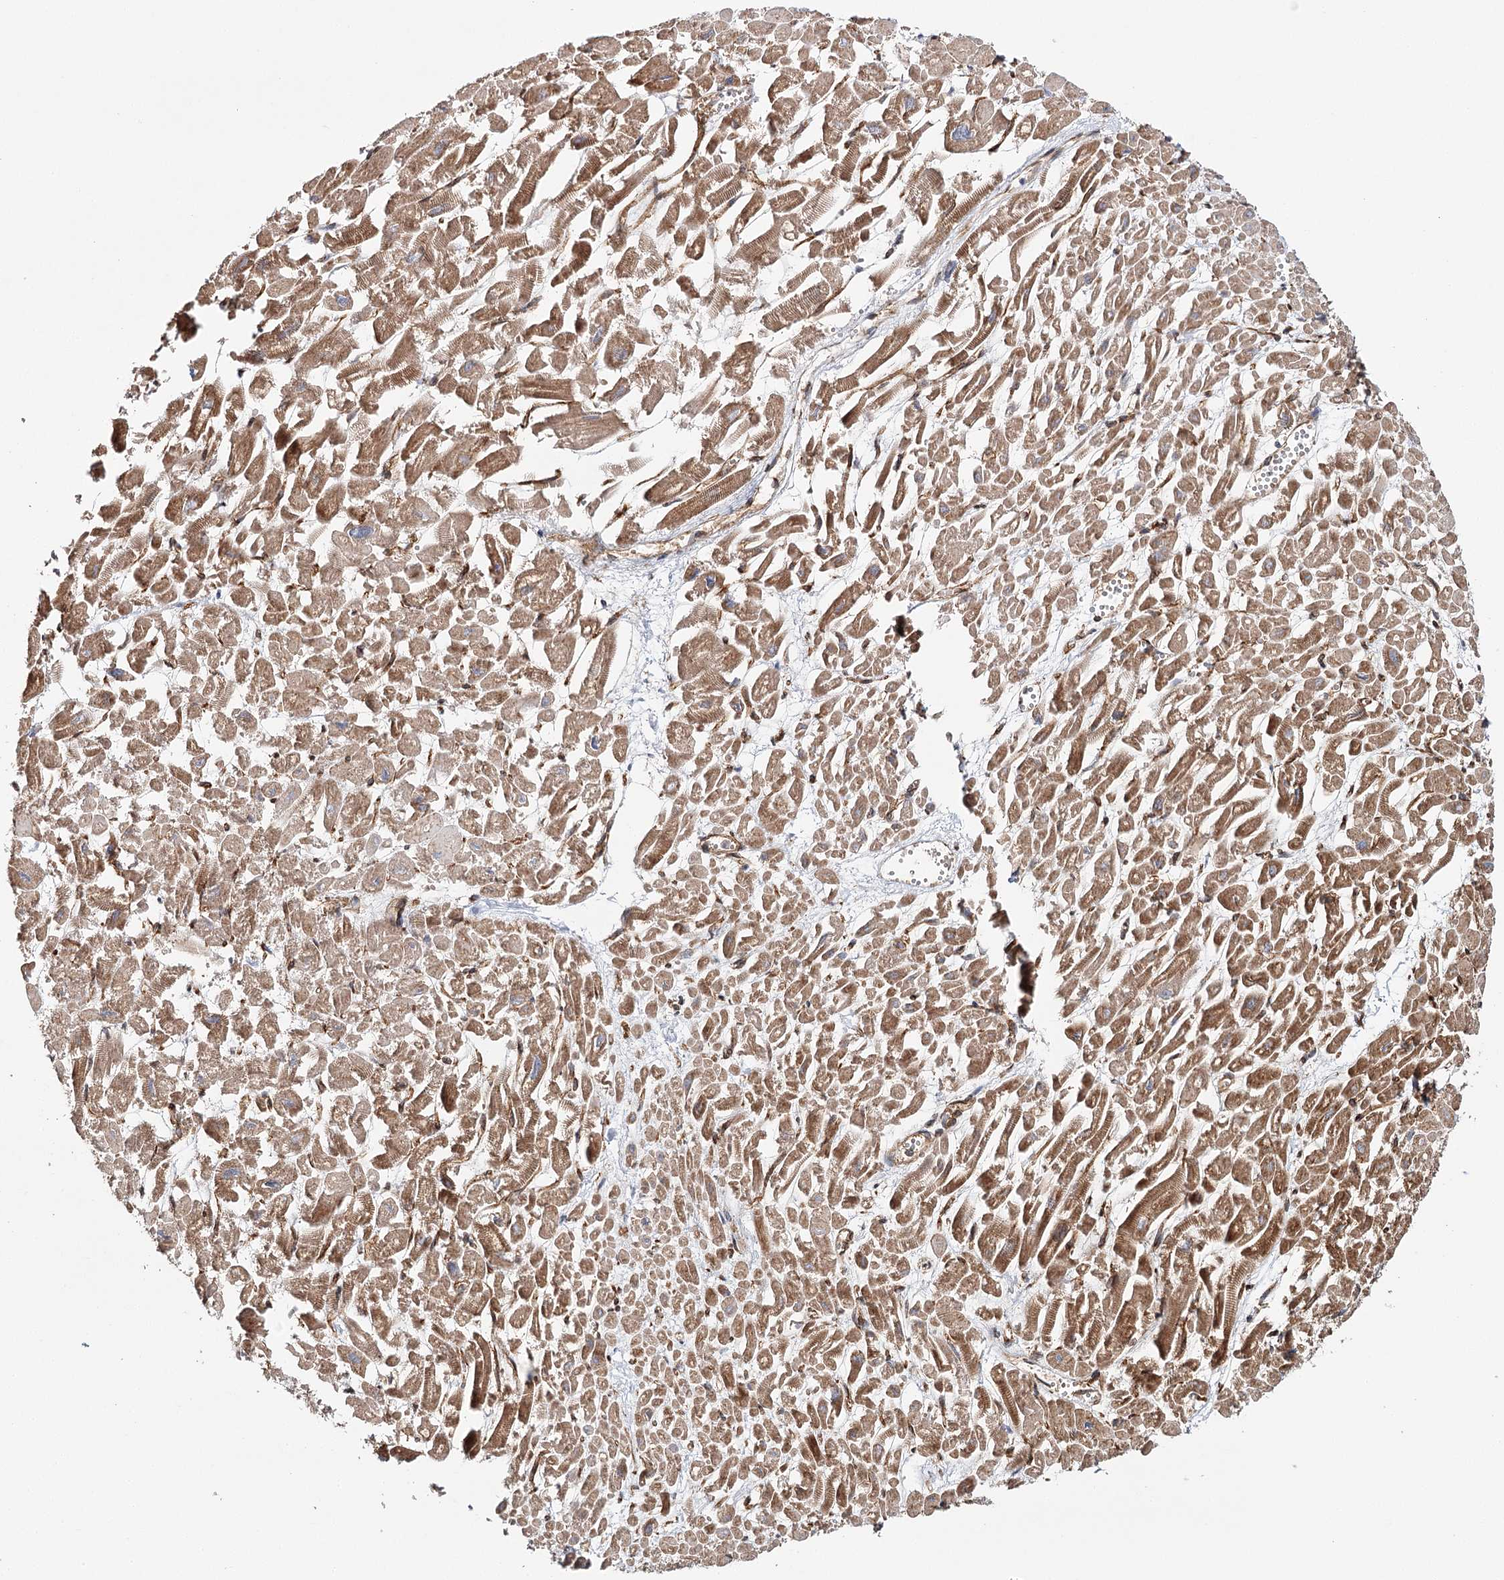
{"staining": {"intensity": "strong", "quantity": ">75%", "location": "cytoplasmic/membranous"}, "tissue": "heart muscle", "cell_type": "Cardiomyocytes", "image_type": "normal", "snomed": [{"axis": "morphology", "description": "Normal tissue, NOS"}, {"axis": "topography", "description": "Heart"}], "caption": "This micrograph exhibits immunohistochemistry staining of benign heart muscle, with high strong cytoplasmic/membranous staining in approximately >75% of cardiomyocytes.", "gene": "MKNK1", "patient": {"sex": "male", "age": 54}}